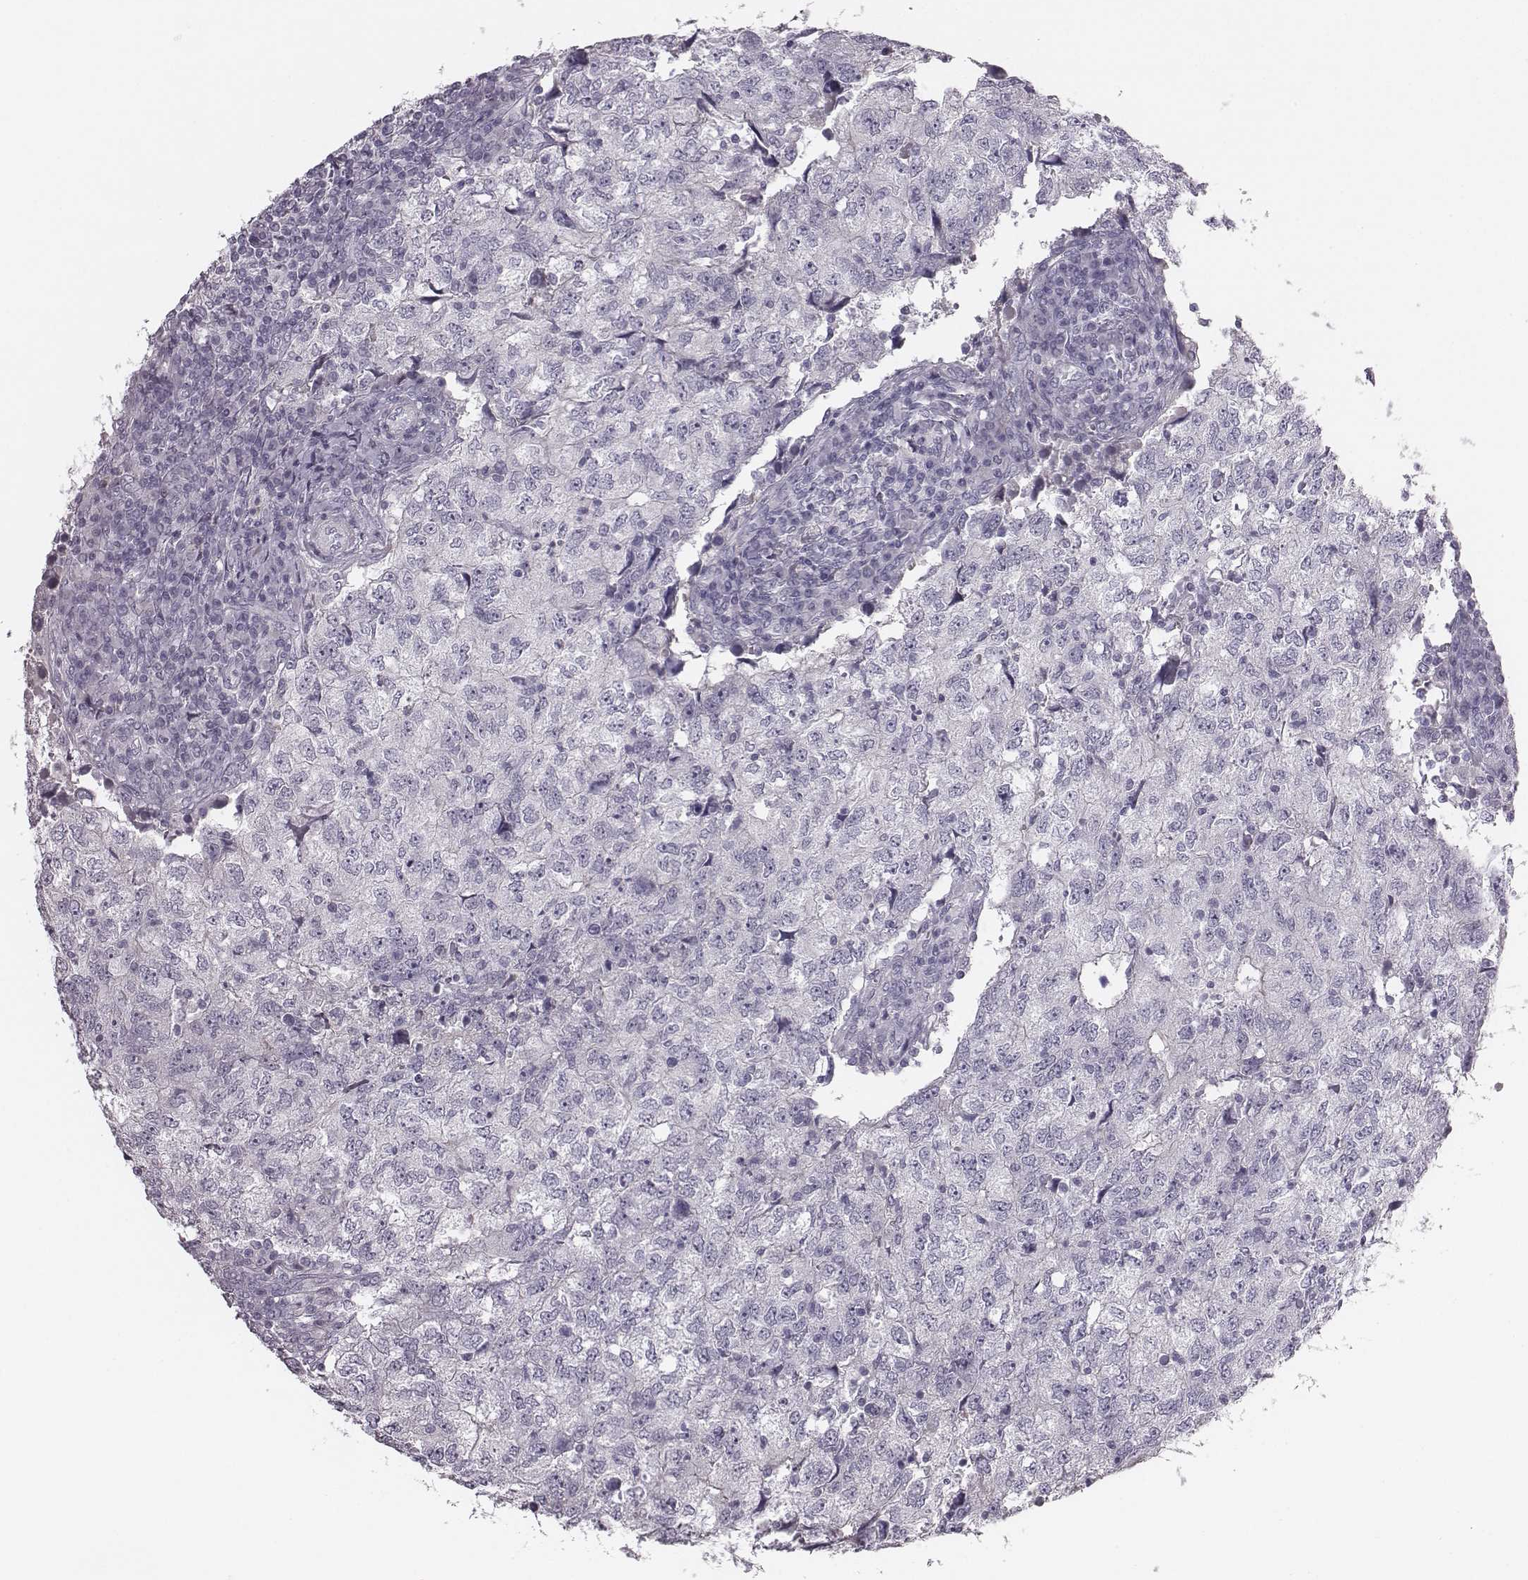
{"staining": {"intensity": "negative", "quantity": "none", "location": "none"}, "tissue": "breast cancer", "cell_type": "Tumor cells", "image_type": "cancer", "snomed": [{"axis": "morphology", "description": "Duct carcinoma"}, {"axis": "topography", "description": "Breast"}], "caption": "Tumor cells show no significant protein expression in invasive ductal carcinoma (breast). (DAB (3,3'-diaminobenzidine) immunohistochemistry with hematoxylin counter stain).", "gene": "CRISP1", "patient": {"sex": "female", "age": 30}}